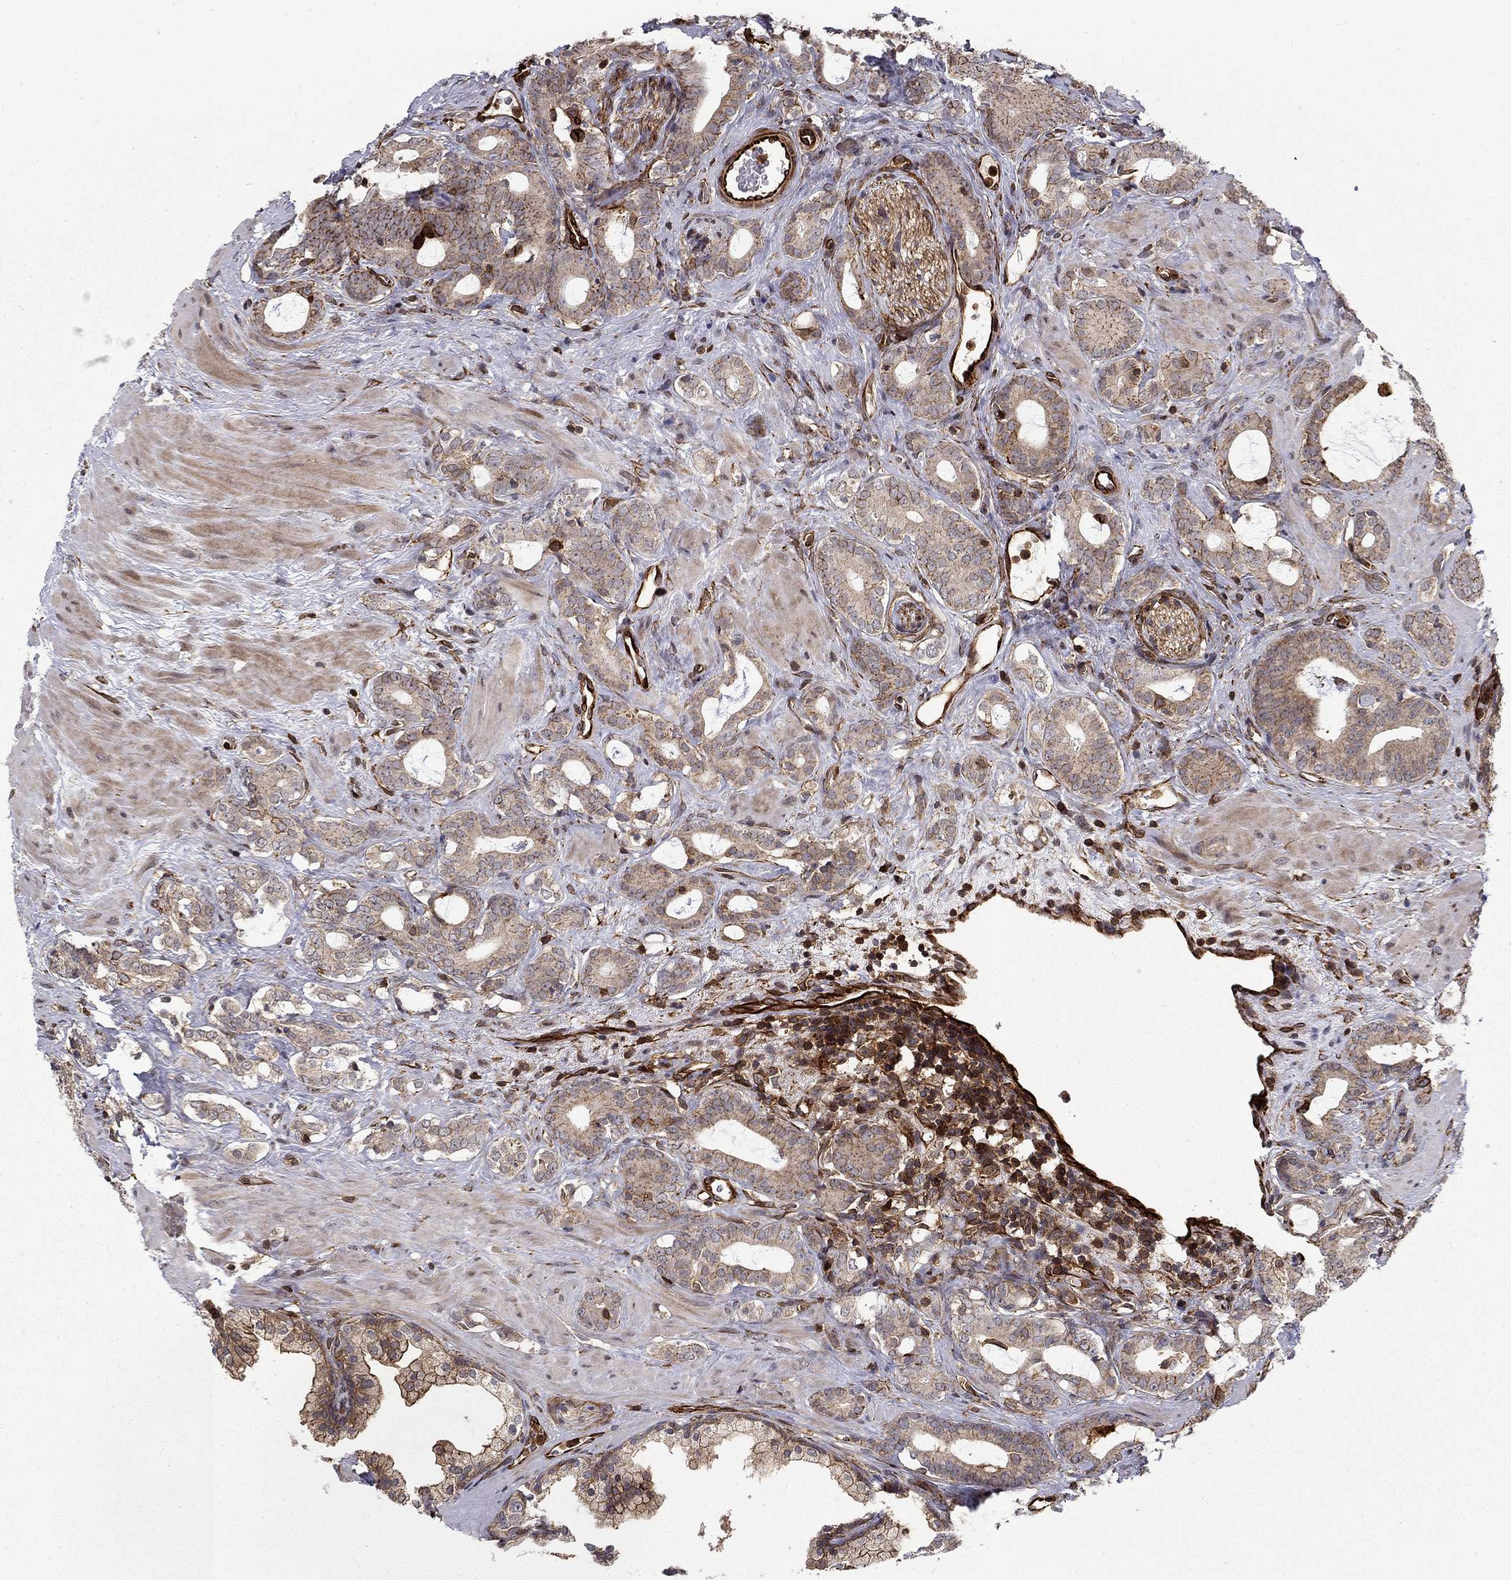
{"staining": {"intensity": "moderate", "quantity": "25%-75%", "location": "cytoplasmic/membranous"}, "tissue": "prostate cancer", "cell_type": "Tumor cells", "image_type": "cancer", "snomed": [{"axis": "morphology", "description": "Adenocarcinoma, NOS"}, {"axis": "topography", "description": "Prostate"}], "caption": "Immunohistochemistry staining of prostate cancer, which demonstrates medium levels of moderate cytoplasmic/membranous positivity in approximately 25%-75% of tumor cells indicating moderate cytoplasmic/membranous protein positivity. The staining was performed using DAB (brown) for protein detection and nuclei were counterstained in hematoxylin (blue).", "gene": "ADM", "patient": {"sex": "male", "age": 55}}